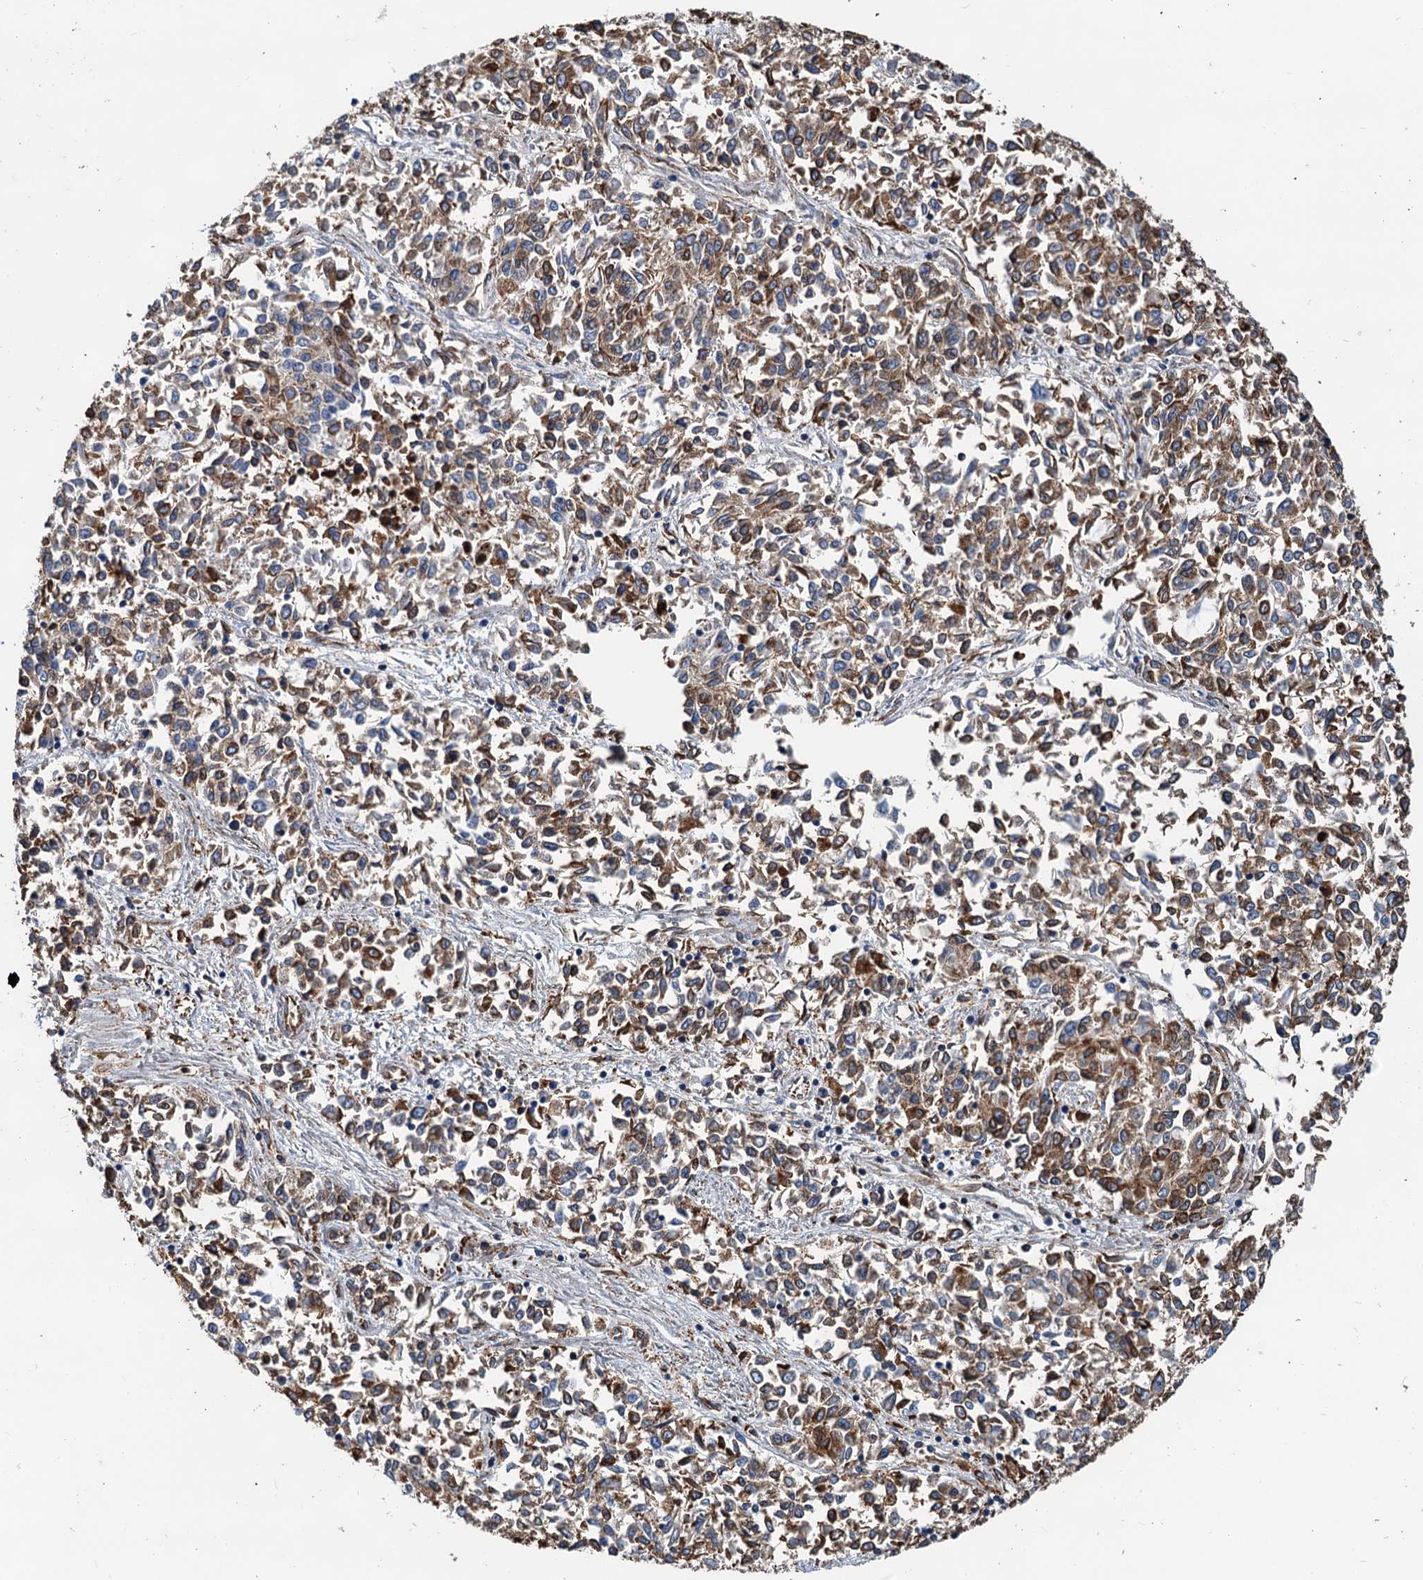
{"staining": {"intensity": "moderate", "quantity": ">75%", "location": "cytoplasmic/membranous"}, "tissue": "endometrial cancer", "cell_type": "Tumor cells", "image_type": "cancer", "snomed": [{"axis": "morphology", "description": "Adenocarcinoma, NOS"}, {"axis": "topography", "description": "Endometrium"}], "caption": "There is medium levels of moderate cytoplasmic/membranous staining in tumor cells of adenocarcinoma (endometrial), as demonstrated by immunohistochemical staining (brown color).", "gene": "HSPA5", "patient": {"sex": "female", "age": 50}}